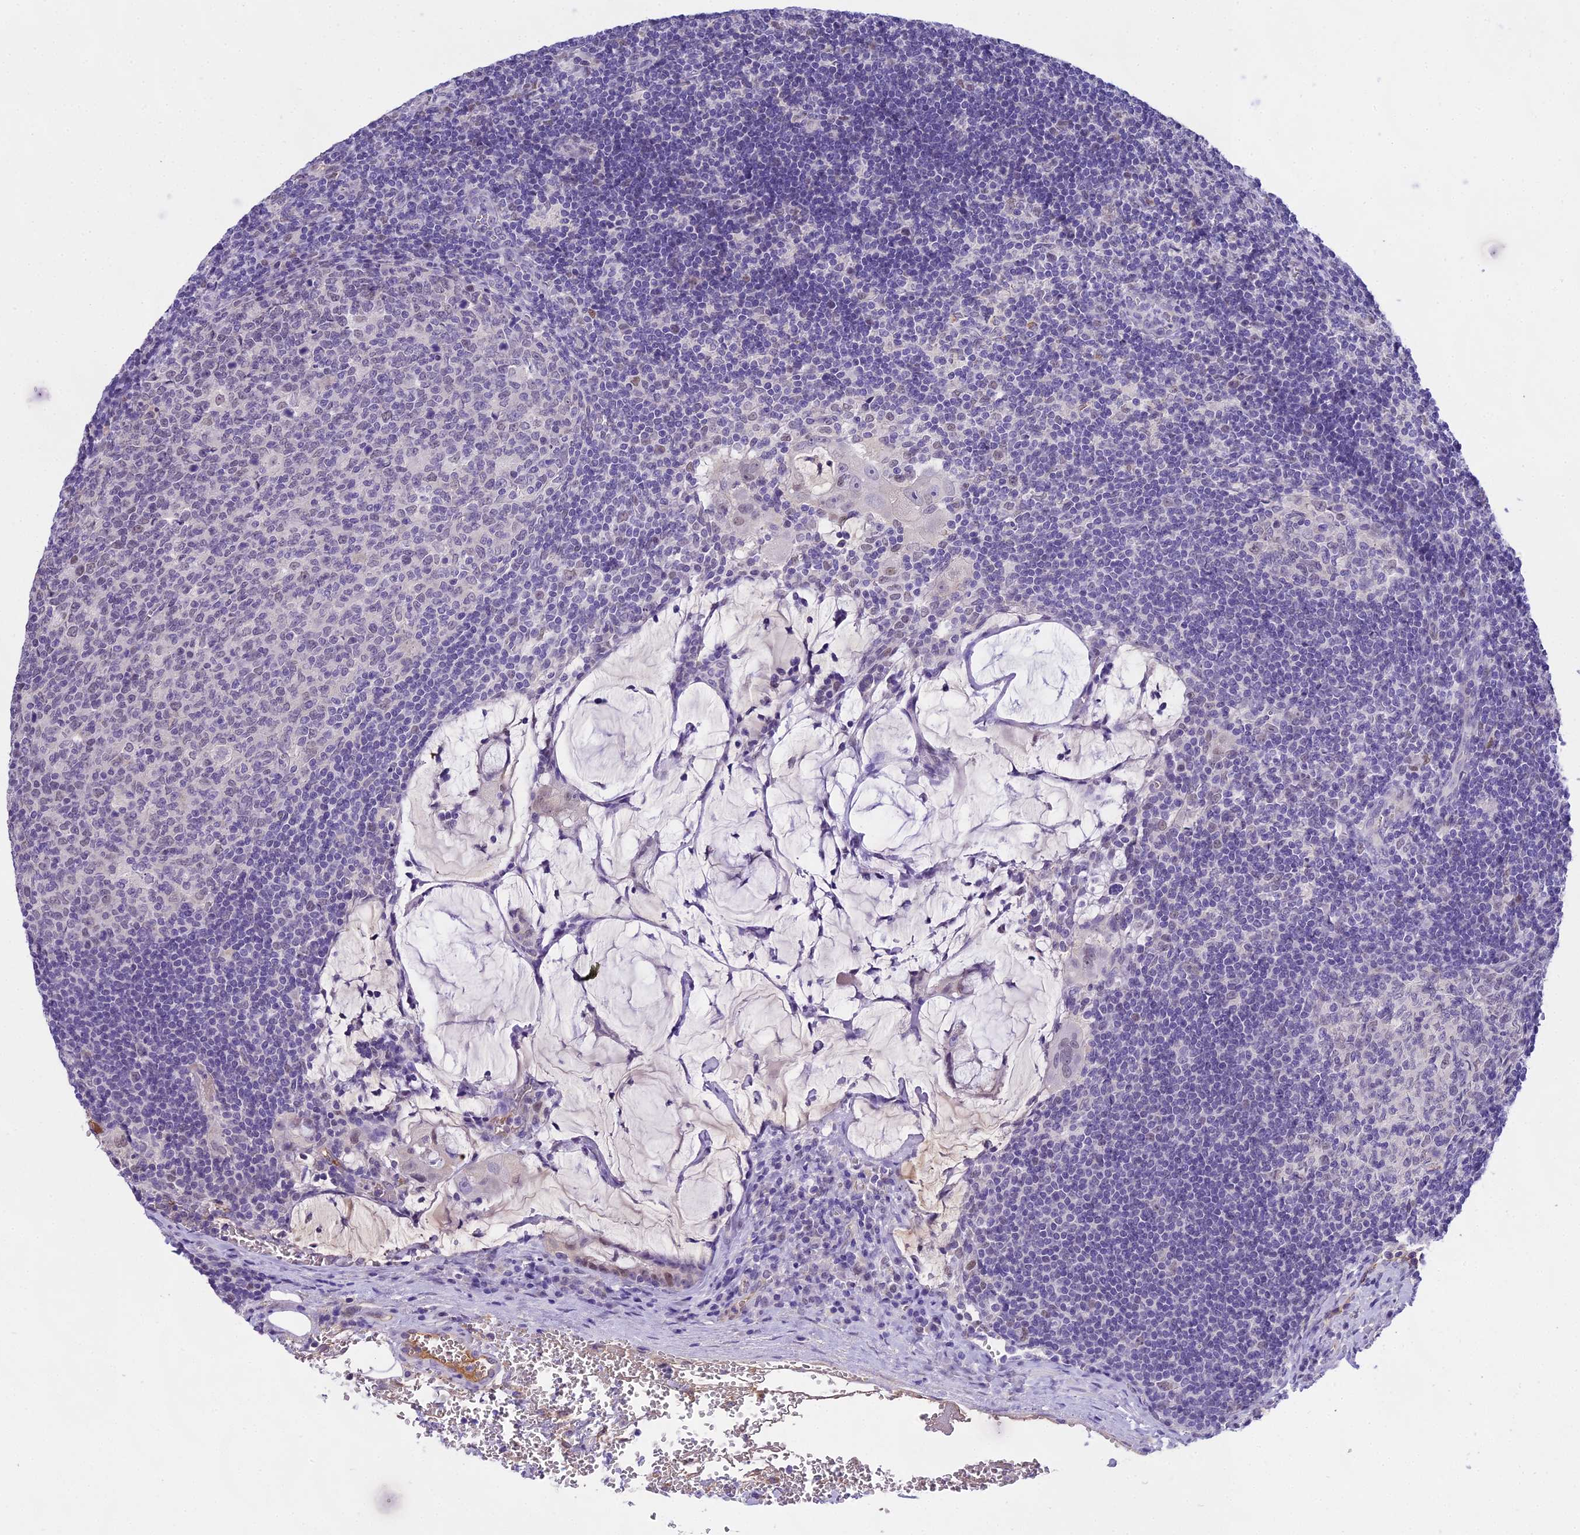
{"staining": {"intensity": "negative", "quantity": "none", "location": "none"}, "tissue": "lymph node", "cell_type": "Germinal center cells", "image_type": "normal", "snomed": [{"axis": "morphology", "description": "Normal tissue, NOS"}, {"axis": "topography", "description": "Lymph node"}], "caption": "Photomicrograph shows no significant protein positivity in germinal center cells of normal lymph node. The staining was performed using DAB to visualize the protein expression in brown, while the nuclei were stained in blue with hematoxylin (Magnification: 20x).", "gene": "MAT2A", "patient": {"sex": "female", "age": 73}}